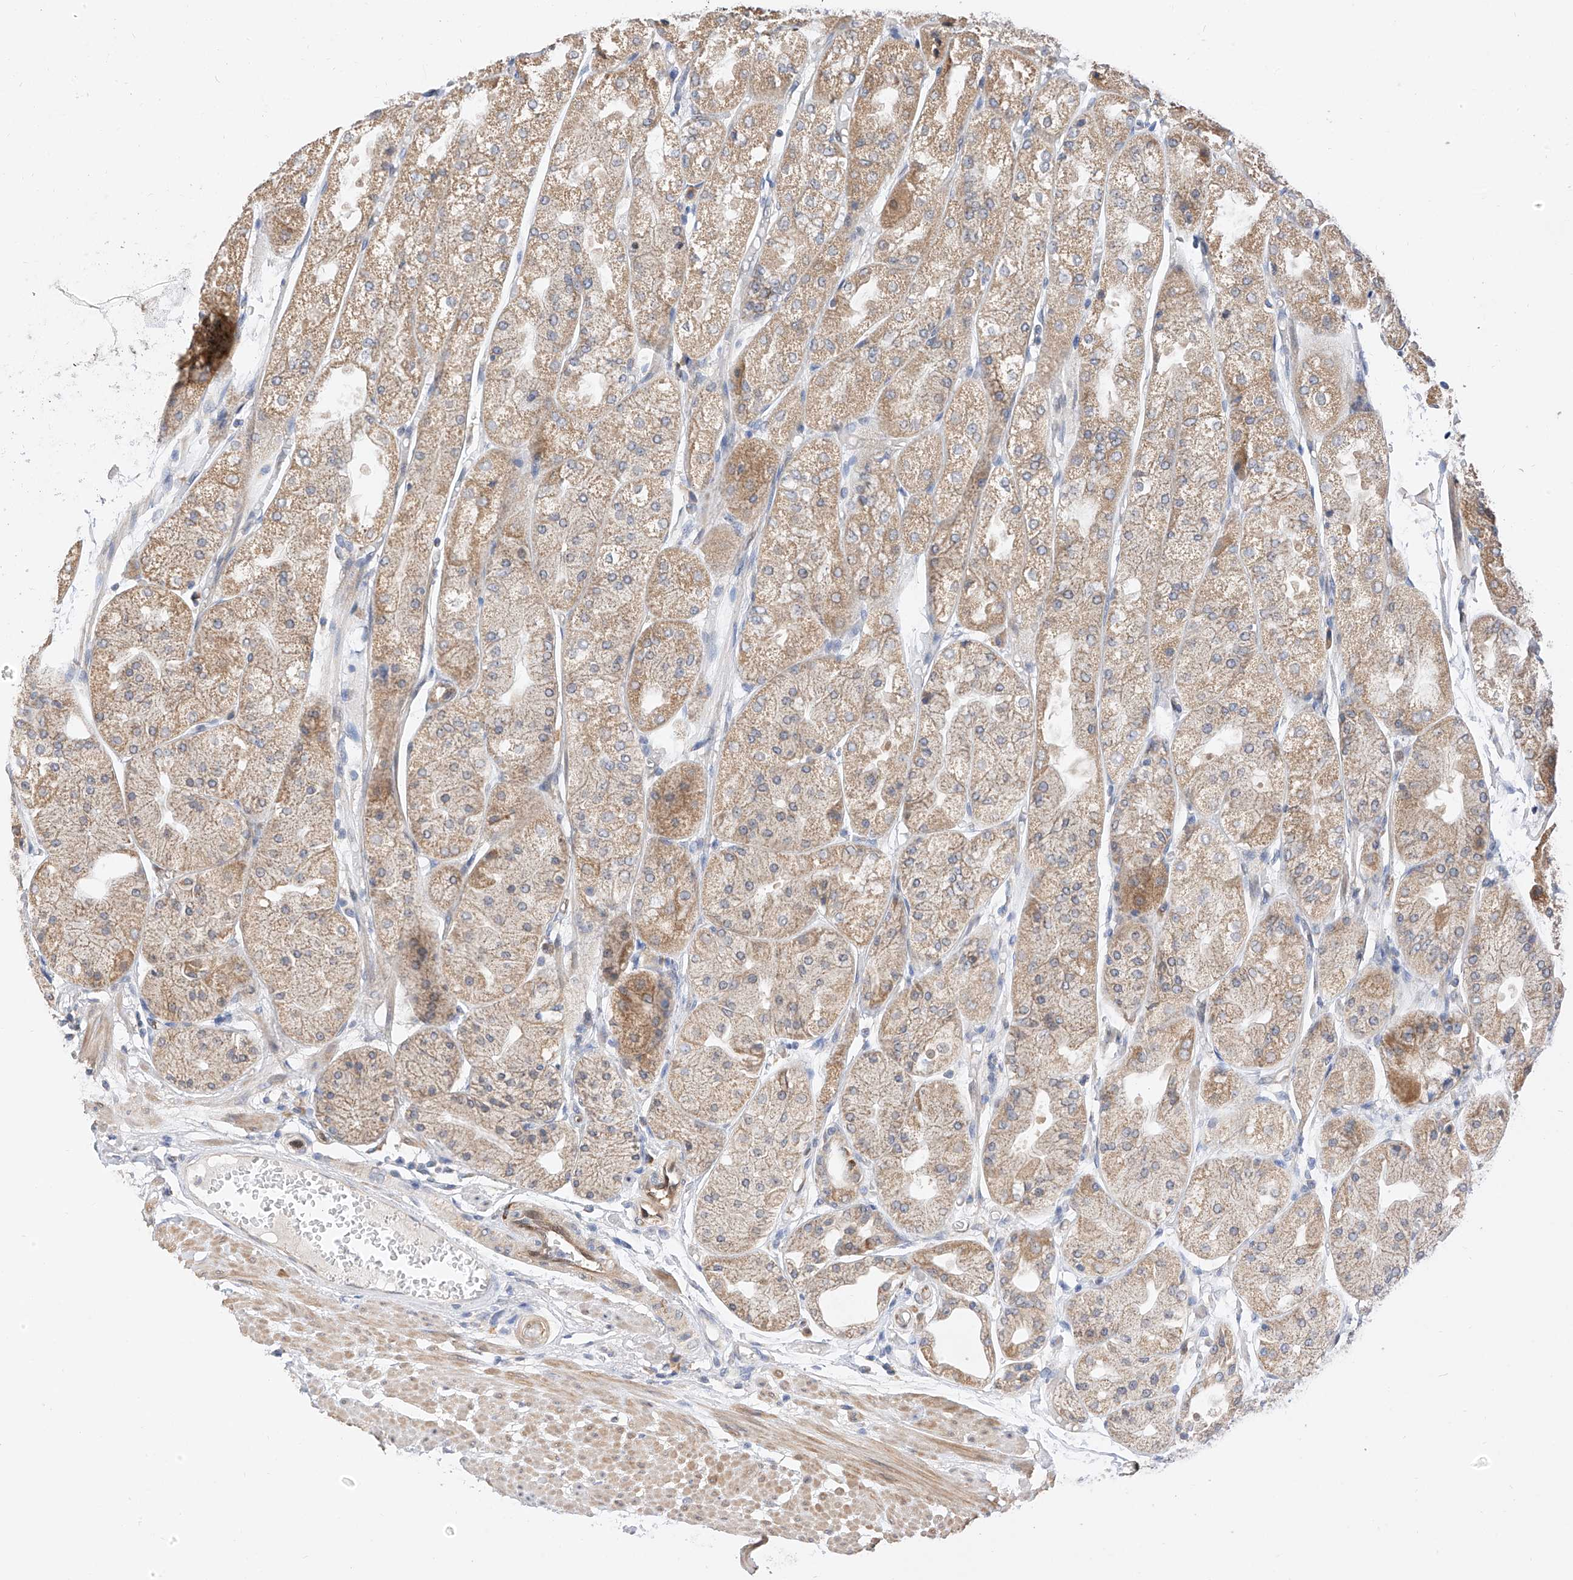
{"staining": {"intensity": "moderate", "quantity": "25%-75%", "location": "cytoplasmic/membranous"}, "tissue": "stomach", "cell_type": "Glandular cells", "image_type": "normal", "snomed": [{"axis": "morphology", "description": "Normal tissue, NOS"}, {"axis": "topography", "description": "Stomach, upper"}], "caption": "Human stomach stained with a brown dye demonstrates moderate cytoplasmic/membranous positive positivity in about 25%-75% of glandular cells.", "gene": "PPA2", "patient": {"sex": "male", "age": 72}}